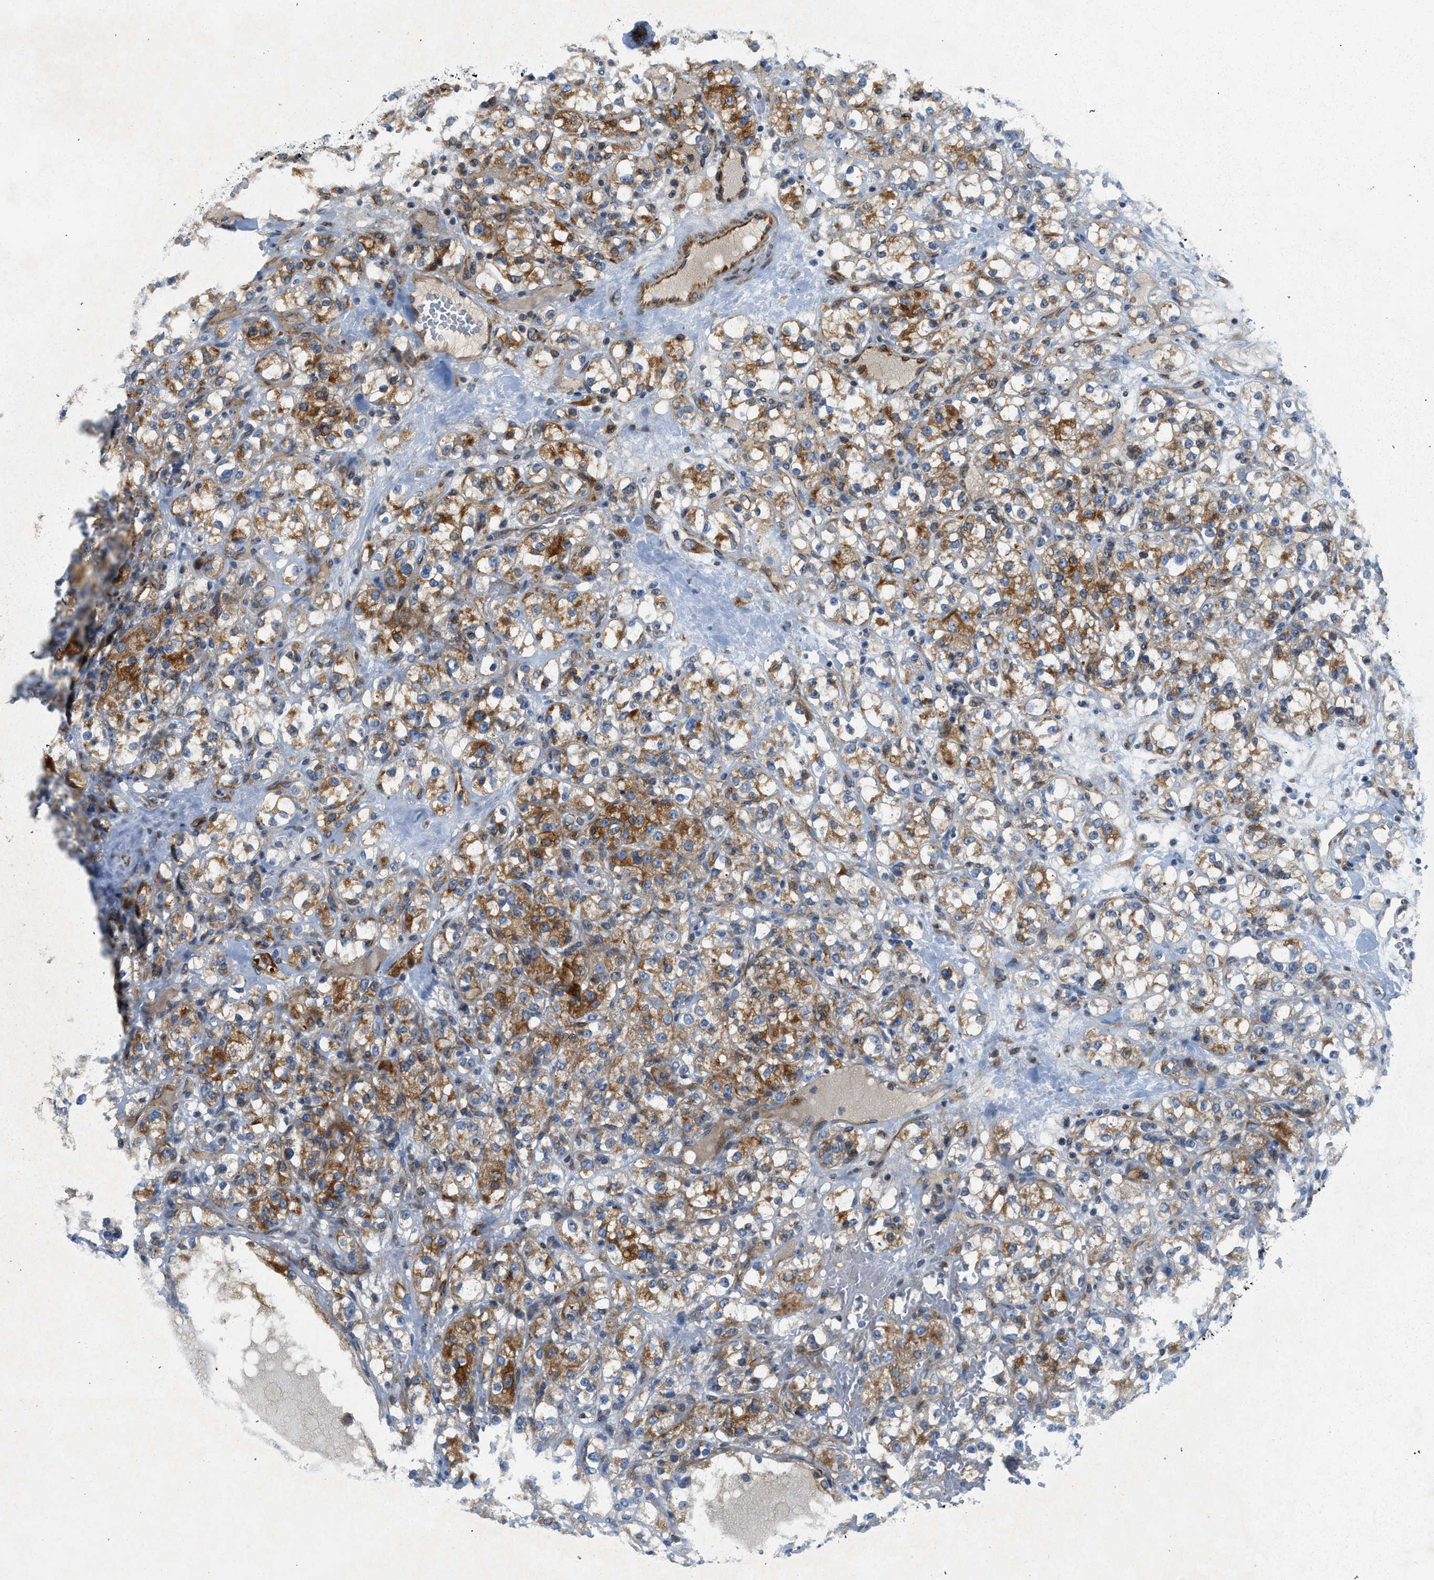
{"staining": {"intensity": "moderate", "quantity": ">75%", "location": "cytoplasmic/membranous"}, "tissue": "renal cancer", "cell_type": "Tumor cells", "image_type": "cancer", "snomed": [{"axis": "morphology", "description": "Normal tissue, NOS"}, {"axis": "morphology", "description": "Adenocarcinoma, NOS"}, {"axis": "topography", "description": "Kidney"}], "caption": "Renal cancer (adenocarcinoma) was stained to show a protein in brown. There is medium levels of moderate cytoplasmic/membranous positivity in approximately >75% of tumor cells.", "gene": "TMEM248", "patient": {"sex": "male", "age": 61}}